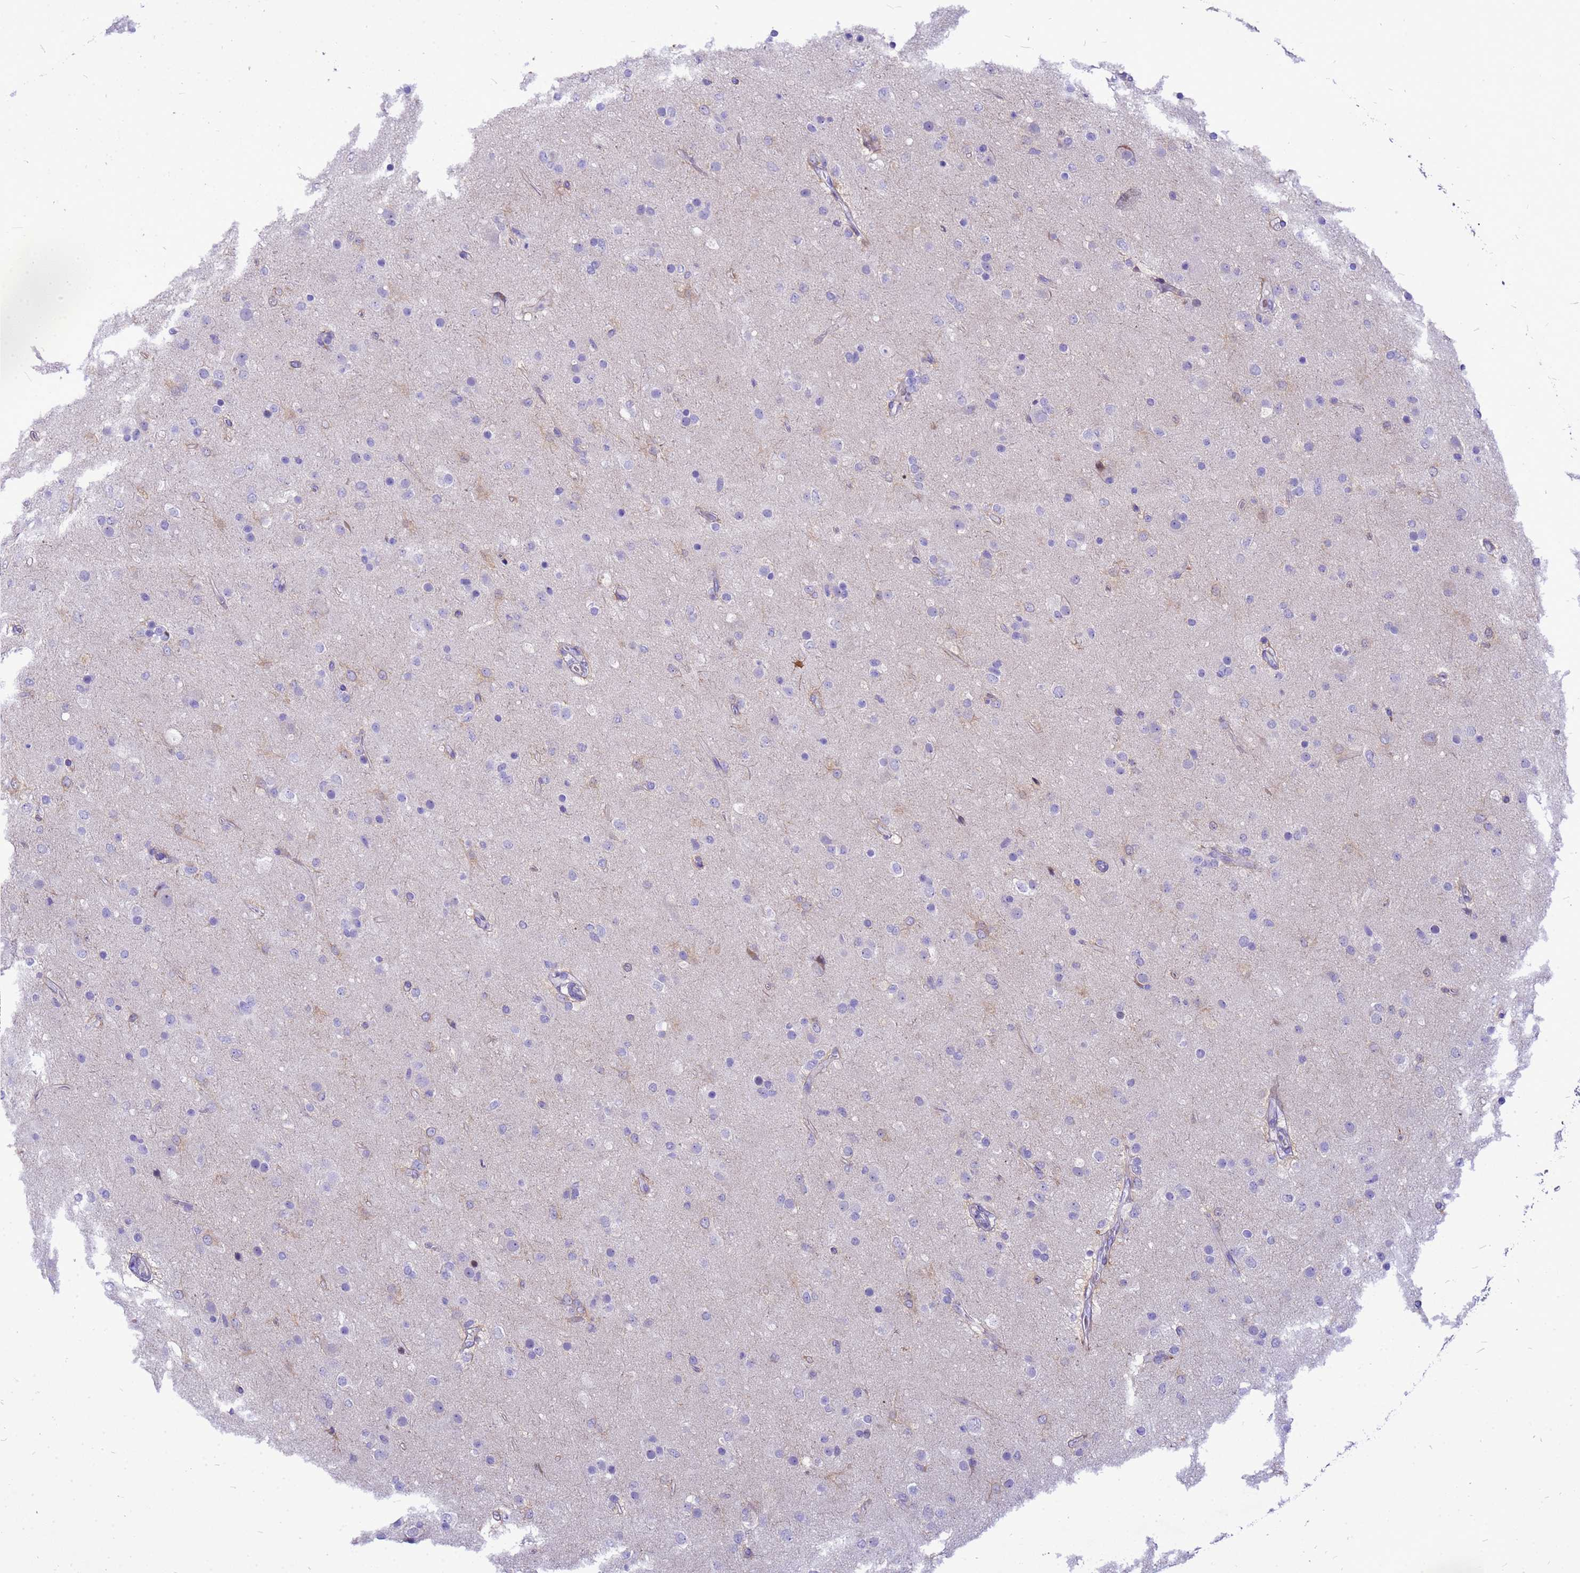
{"staining": {"intensity": "negative", "quantity": "none", "location": "none"}, "tissue": "glioma", "cell_type": "Tumor cells", "image_type": "cancer", "snomed": [{"axis": "morphology", "description": "Glioma, malignant, Low grade"}, {"axis": "topography", "description": "Brain"}], "caption": "Immunohistochemistry (IHC) image of neoplastic tissue: glioma stained with DAB shows no significant protein expression in tumor cells. The staining was performed using DAB to visualize the protein expression in brown, while the nuclei were stained in blue with hematoxylin (Magnification: 20x).", "gene": "ADAMTS7", "patient": {"sex": "male", "age": 65}}